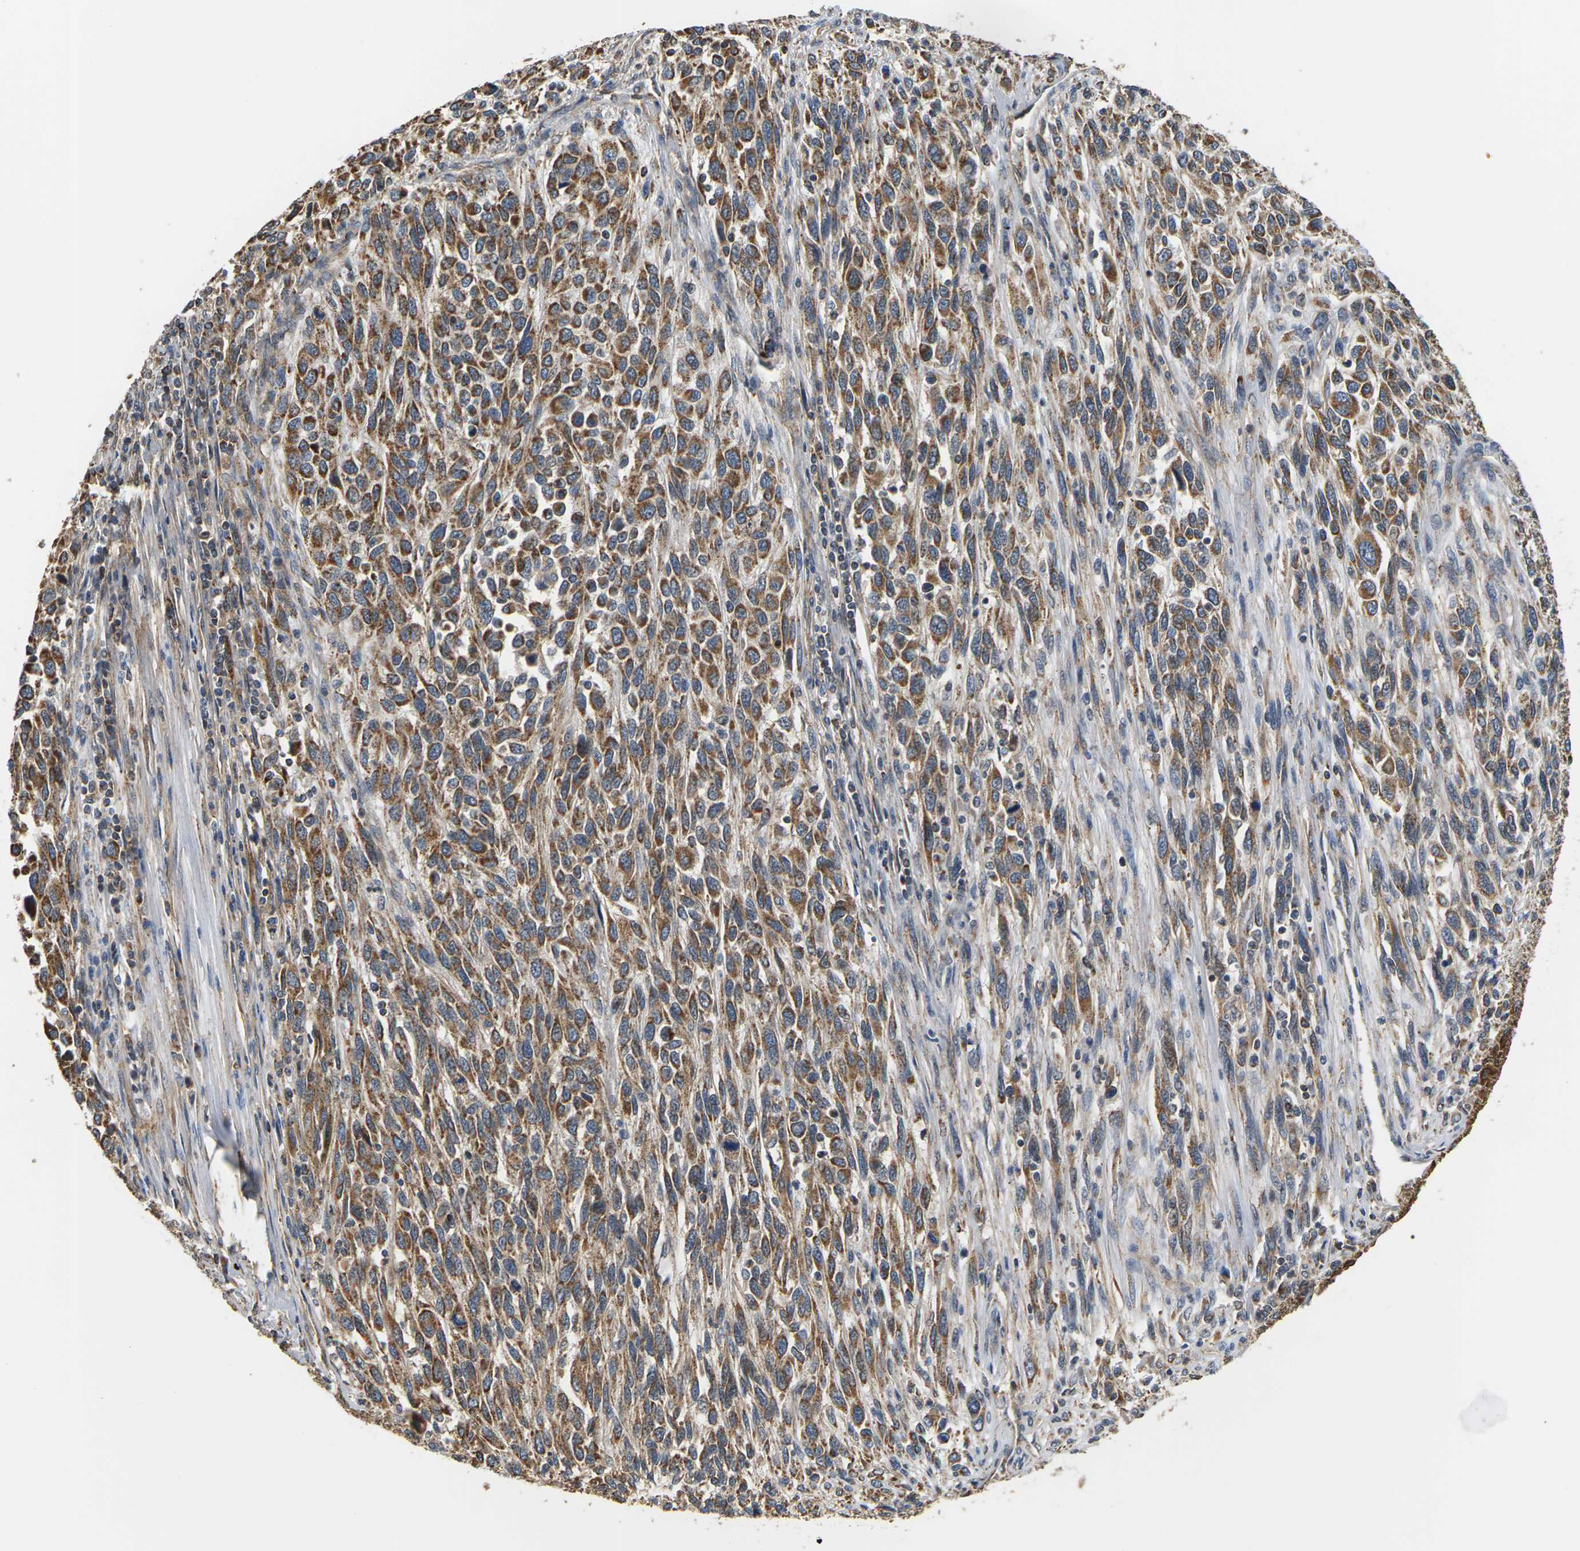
{"staining": {"intensity": "strong", "quantity": ">75%", "location": "cytoplasmic/membranous"}, "tissue": "melanoma", "cell_type": "Tumor cells", "image_type": "cancer", "snomed": [{"axis": "morphology", "description": "Malignant melanoma, Metastatic site"}, {"axis": "topography", "description": "Lymph node"}], "caption": "Strong cytoplasmic/membranous staining for a protein is seen in about >75% of tumor cells of melanoma using immunohistochemistry (IHC).", "gene": "PCDHB4", "patient": {"sex": "male", "age": 61}}